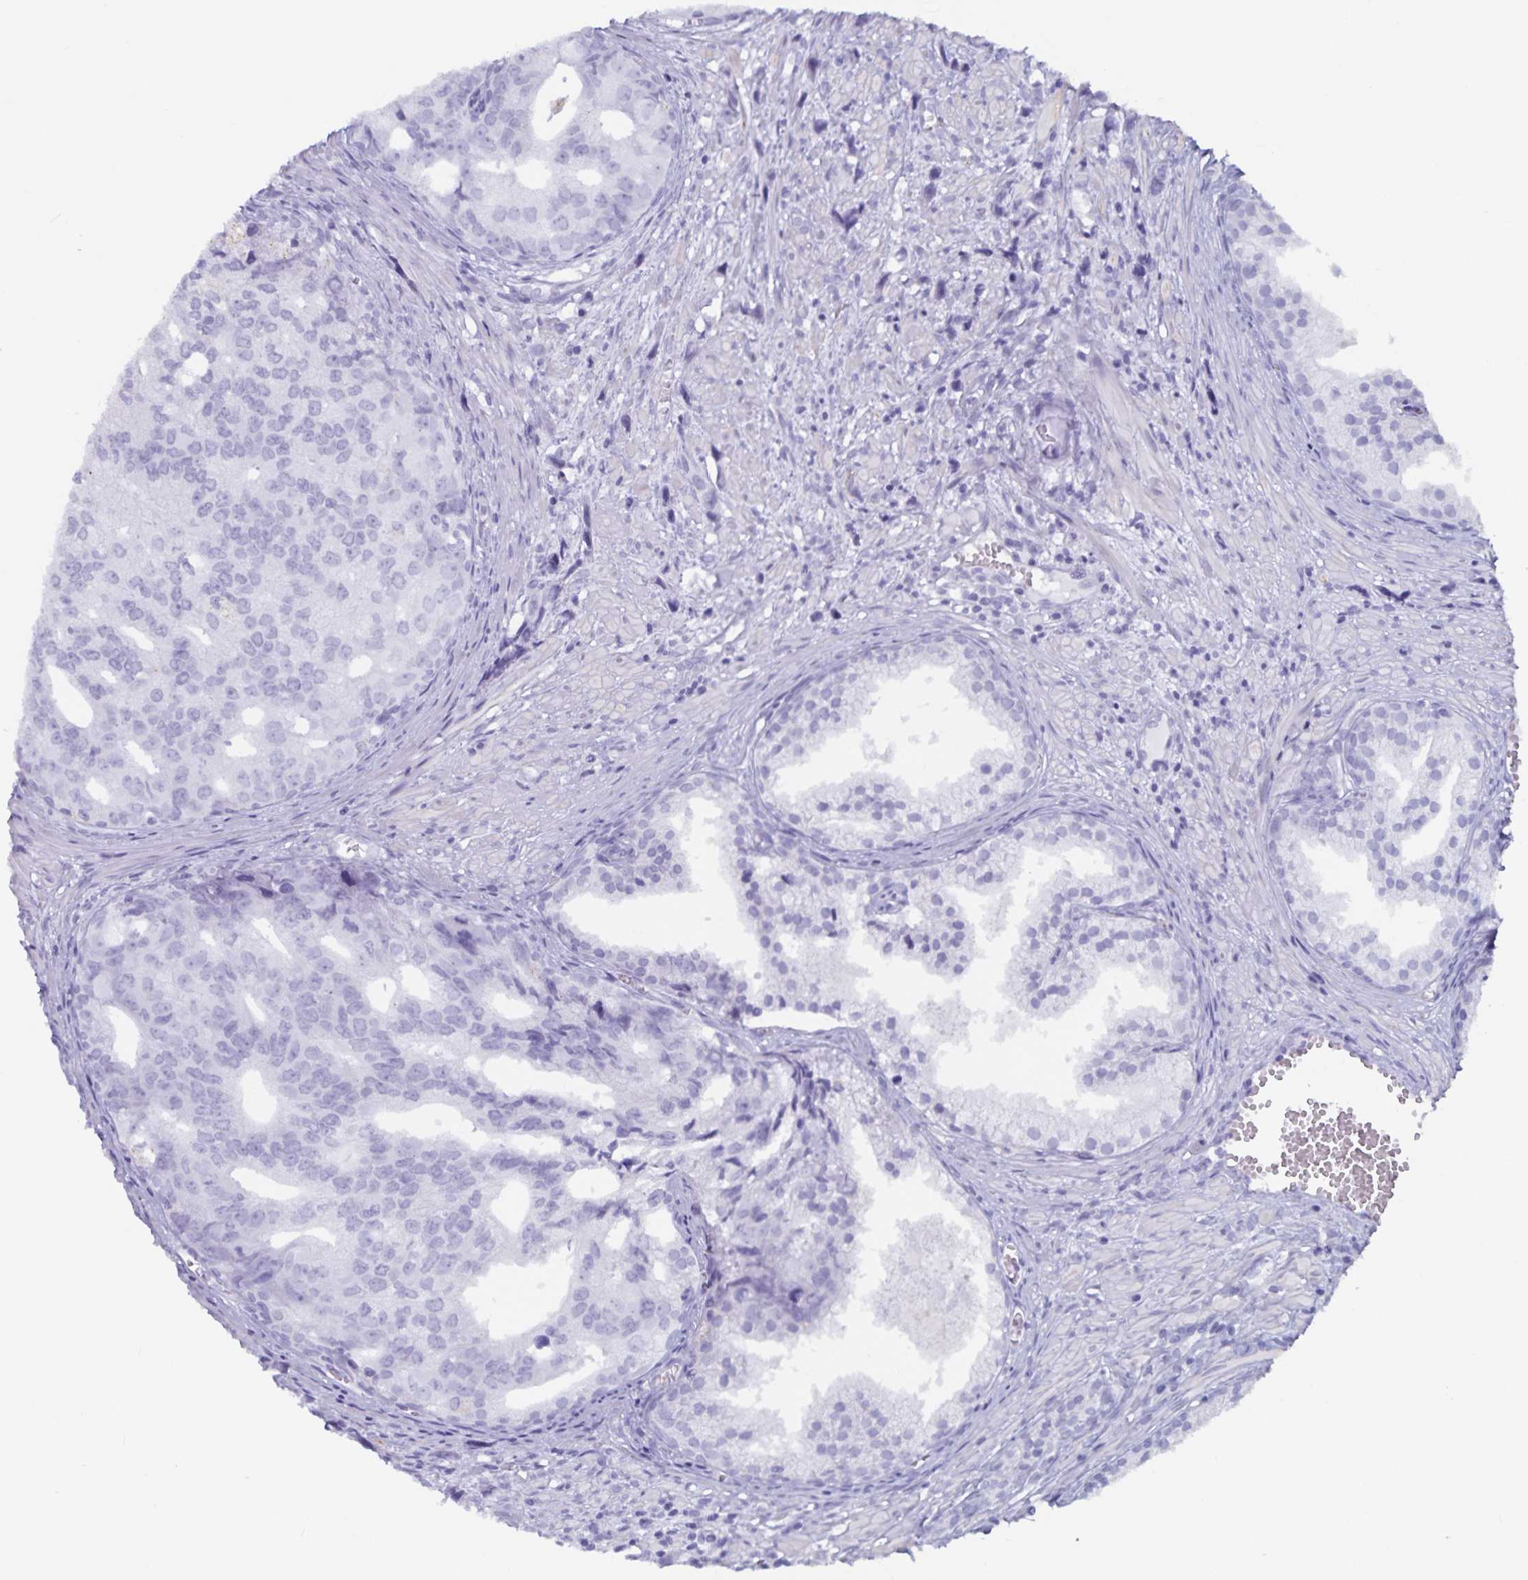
{"staining": {"intensity": "negative", "quantity": "none", "location": "none"}, "tissue": "prostate cancer", "cell_type": "Tumor cells", "image_type": "cancer", "snomed": [{"axis": "morphology", "description": "Adenocarcinoma, High grade"}, {"axis": "topography", "description": "Prostate"}], "caption": "Photomicrograph shows no significant protein expression in tumor cells of prostate cancer (high-grade adenocarcinoma).", "gene": "GPR137", "patient": {"sex": "male", "age": 58}}